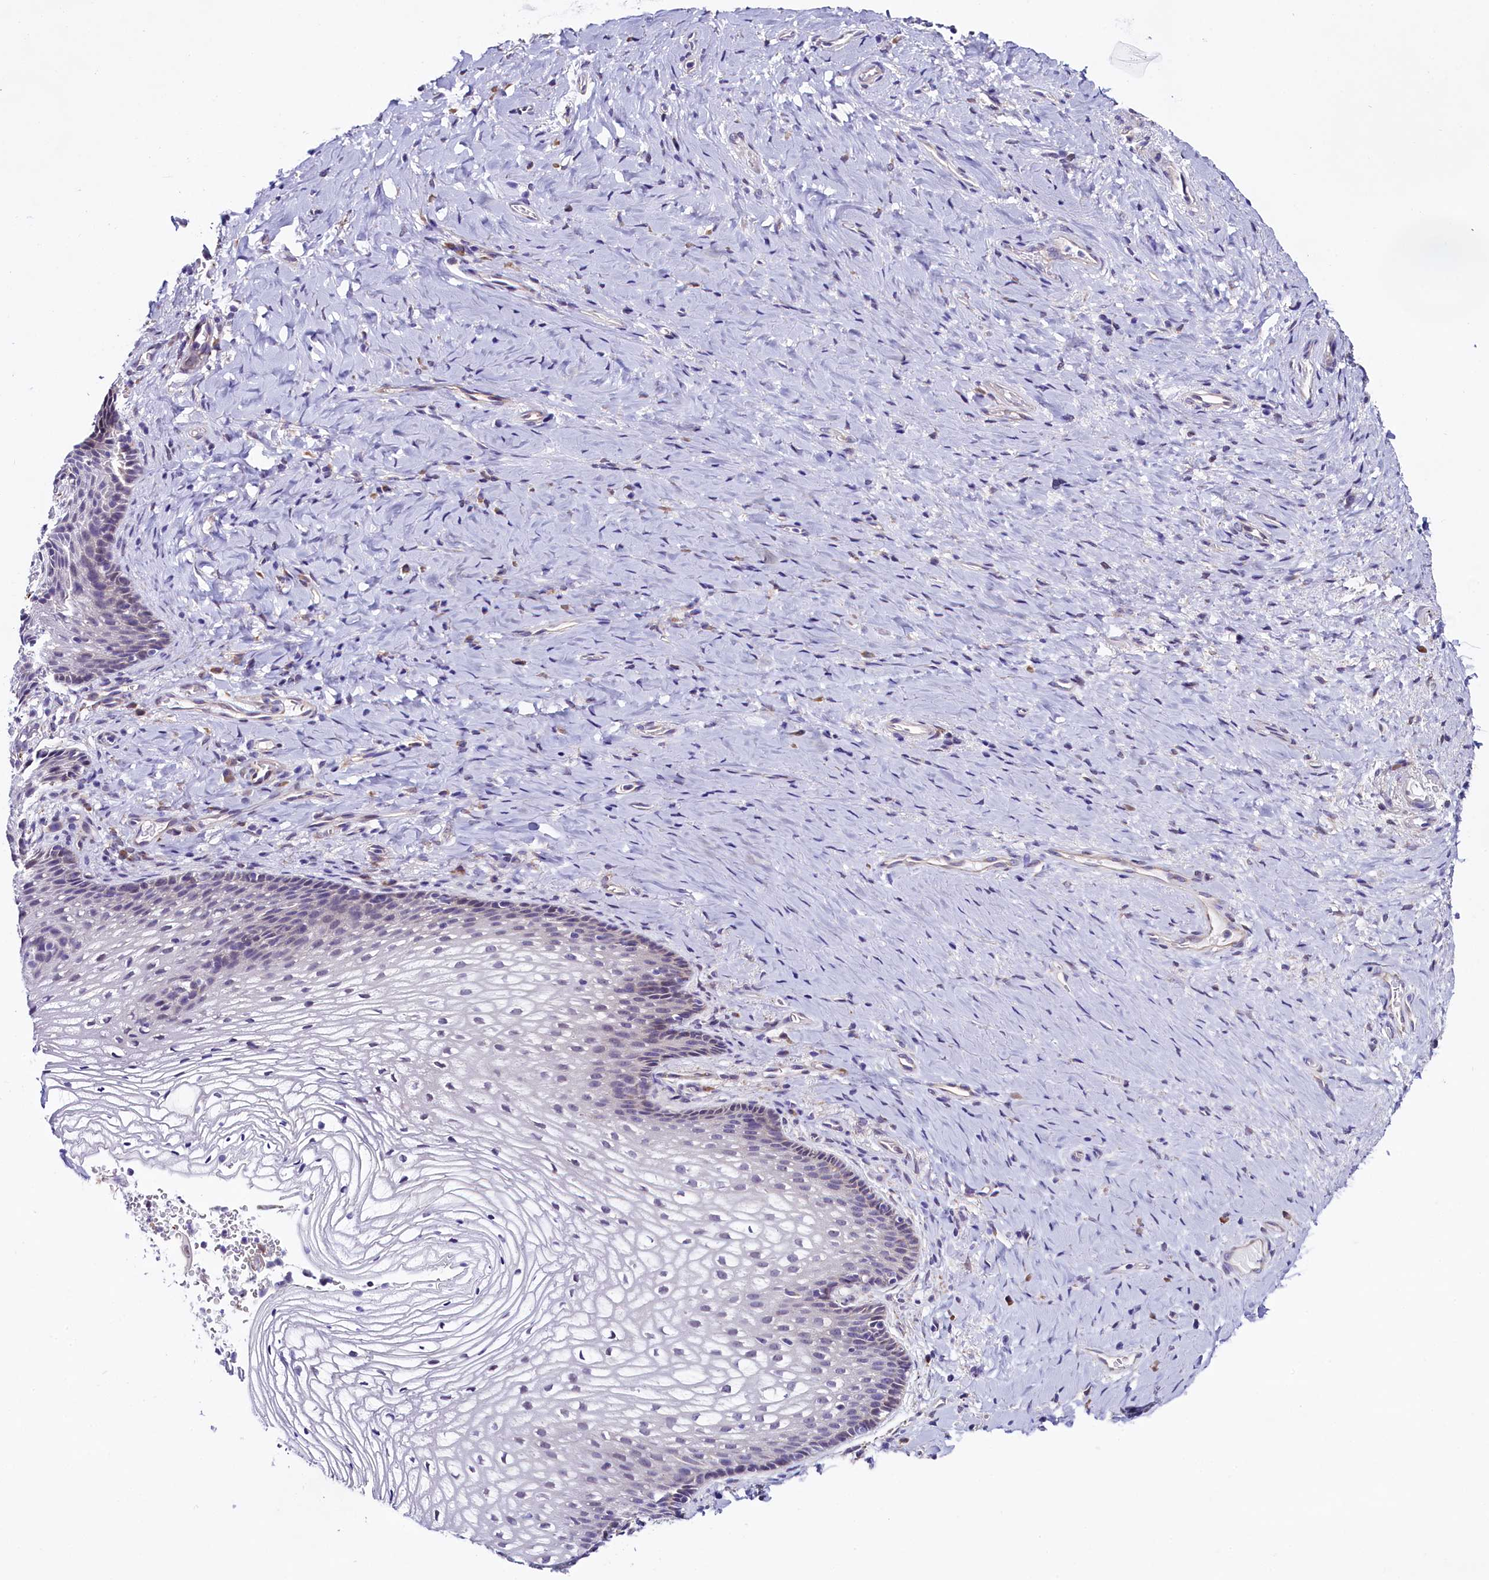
{"staining": {"intensity": "negative", "quantity": "none", "location": "none"}, "tissue": "vagina", "cell_type": "Squamous epithelial cells", "image_type": "normal", "snomed": [{"axis": "morphology", "description": "Normal tissue, NOS"}, {"axis": "topography", "description": "Vagina"}], "caption": "Human vagina stained for a protein using IHC displays no expression in squamous epithelial cells.", "gene": "UACA", "patient": {"sex": "female", "age": 60}}